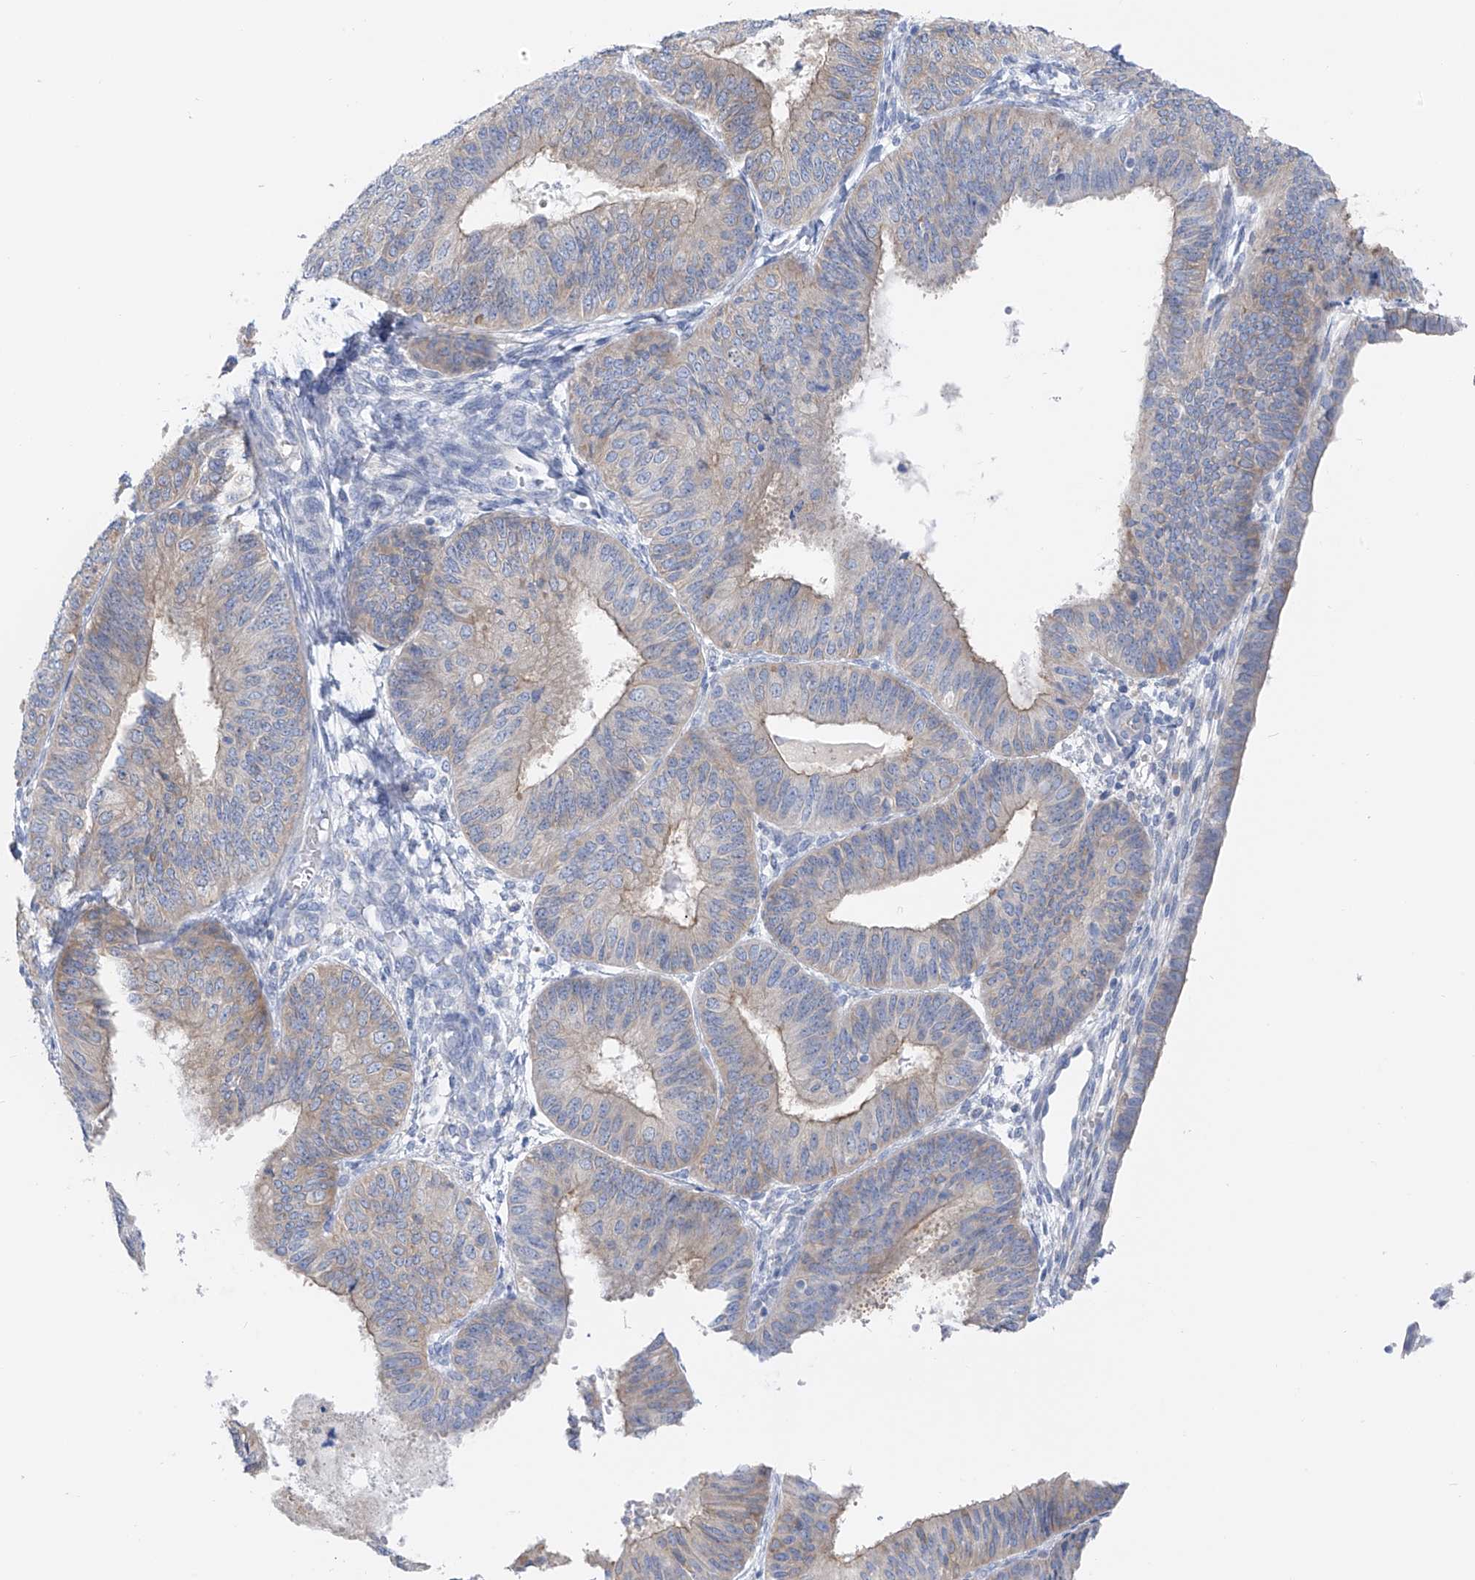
{"staining": {"intensity": "negative", "quantity": "none", "location": "none"}, "tissue": "endometrial cancer", "cell_type": "Tumor cells", "image_type": "cancer", "snomed": [{"axis": "morphology", "description": "Adenocarcinoma, NOS"}, {"axis": "topography", "description": "Endometrium"}], "caption": "Tumor cells show no significant expression in endometrial cancer. Brightfield microscopy of IHC stained with DAB (brown) and hematoxylin (blue), captured at high magnification.", "gene": "POMGNT2", "patient": {"sex": "female", "age": 58}}